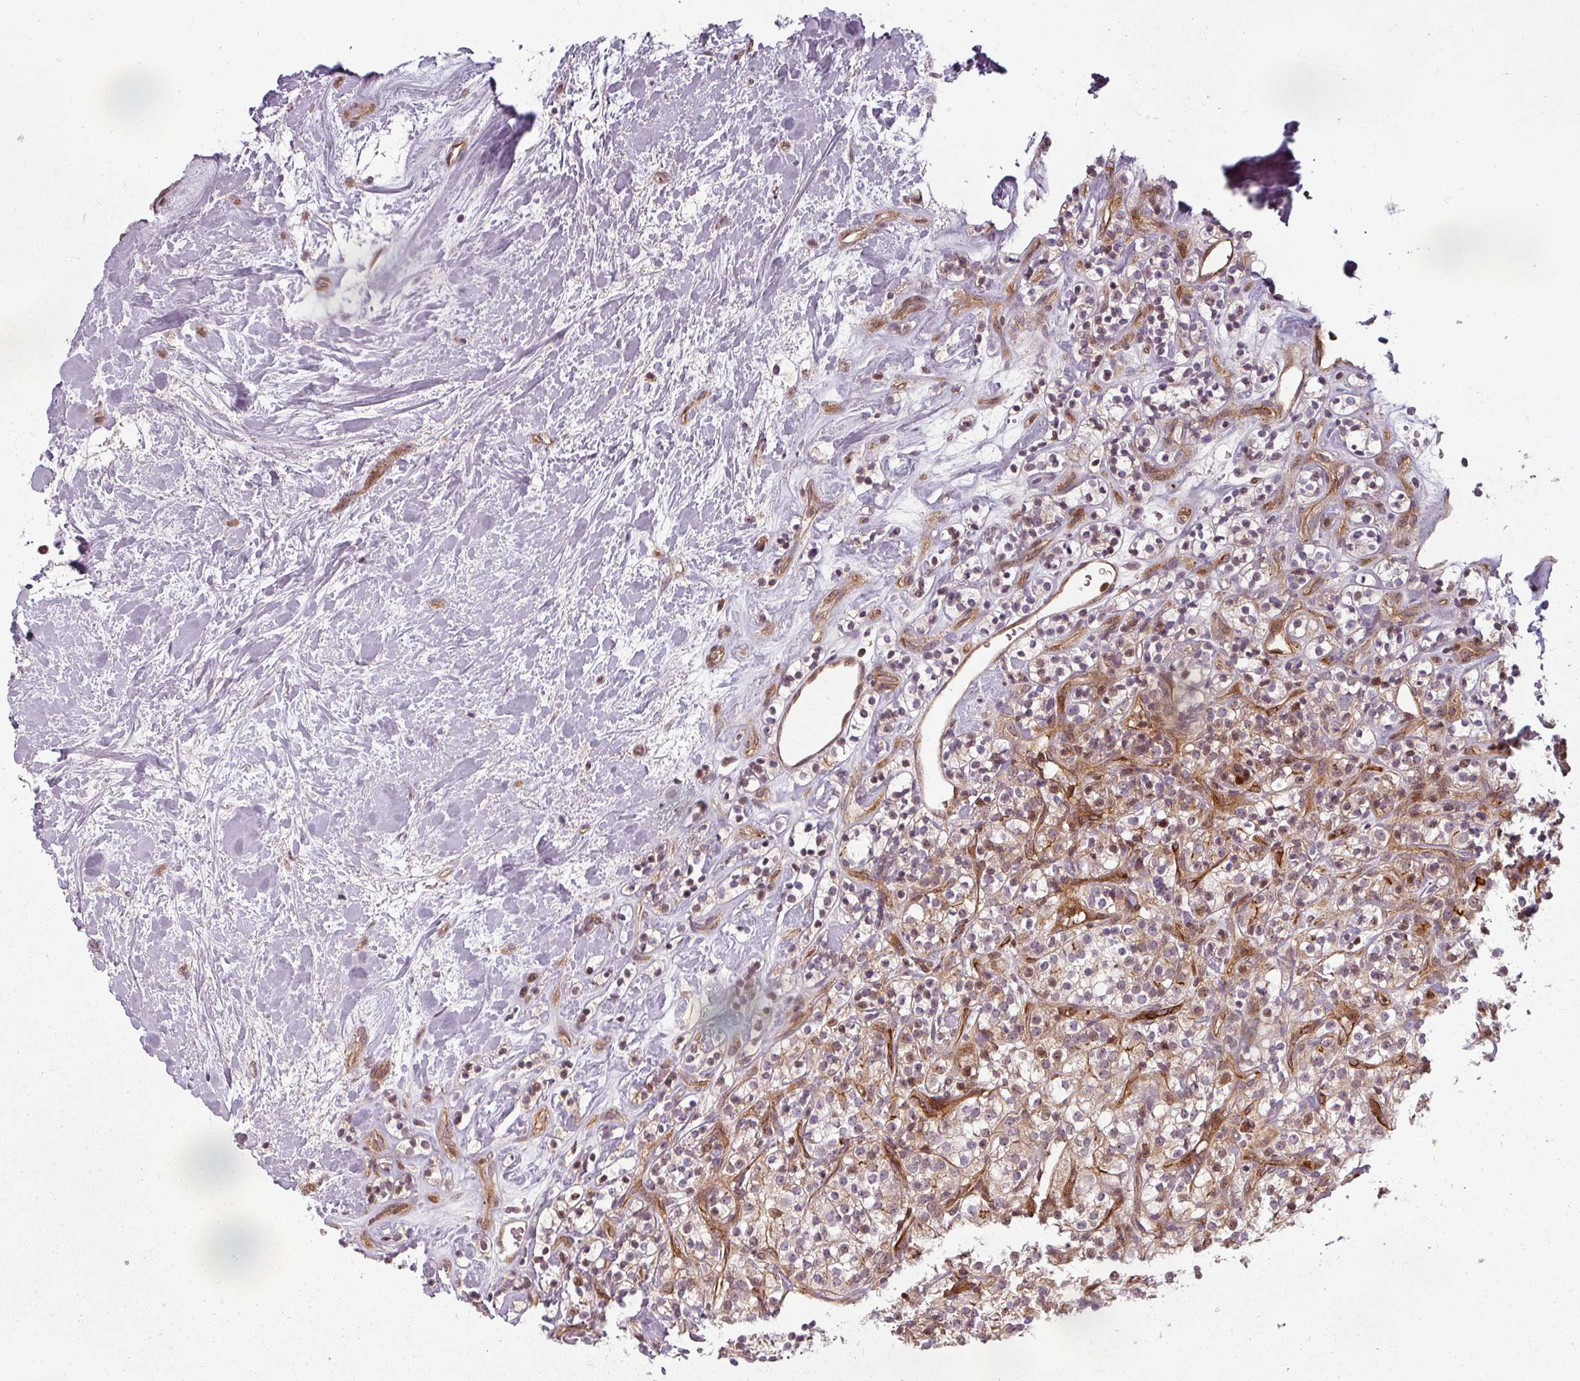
{"staining": {"intensity": "weak", "quantity": "25%-75%", "location": "cytoplasmic/membranous,nuclear"}, "tissue": "renal cancer", "cell_type": "Tumor cells", "image_type": "cancer", "snomed": [{"axis": "morphology", "description": "Adenocarcinoma, NOS"}, {"axis": "topography", "description": "Kidney"}], "caption": "Renal adenocarcinoma stained with DAB (3,3'-diaminobenzidine) immunohistochemistry (IHC) demonstrates low levels of weak cytoplasmic/membranous and nuclear expression in about 25%-75% of tumor cells. (Brightfield microscopy of DAB IHC at high magnification).", "gene": "CLIC1", "patient": {"sex": "male", "age": 77}}